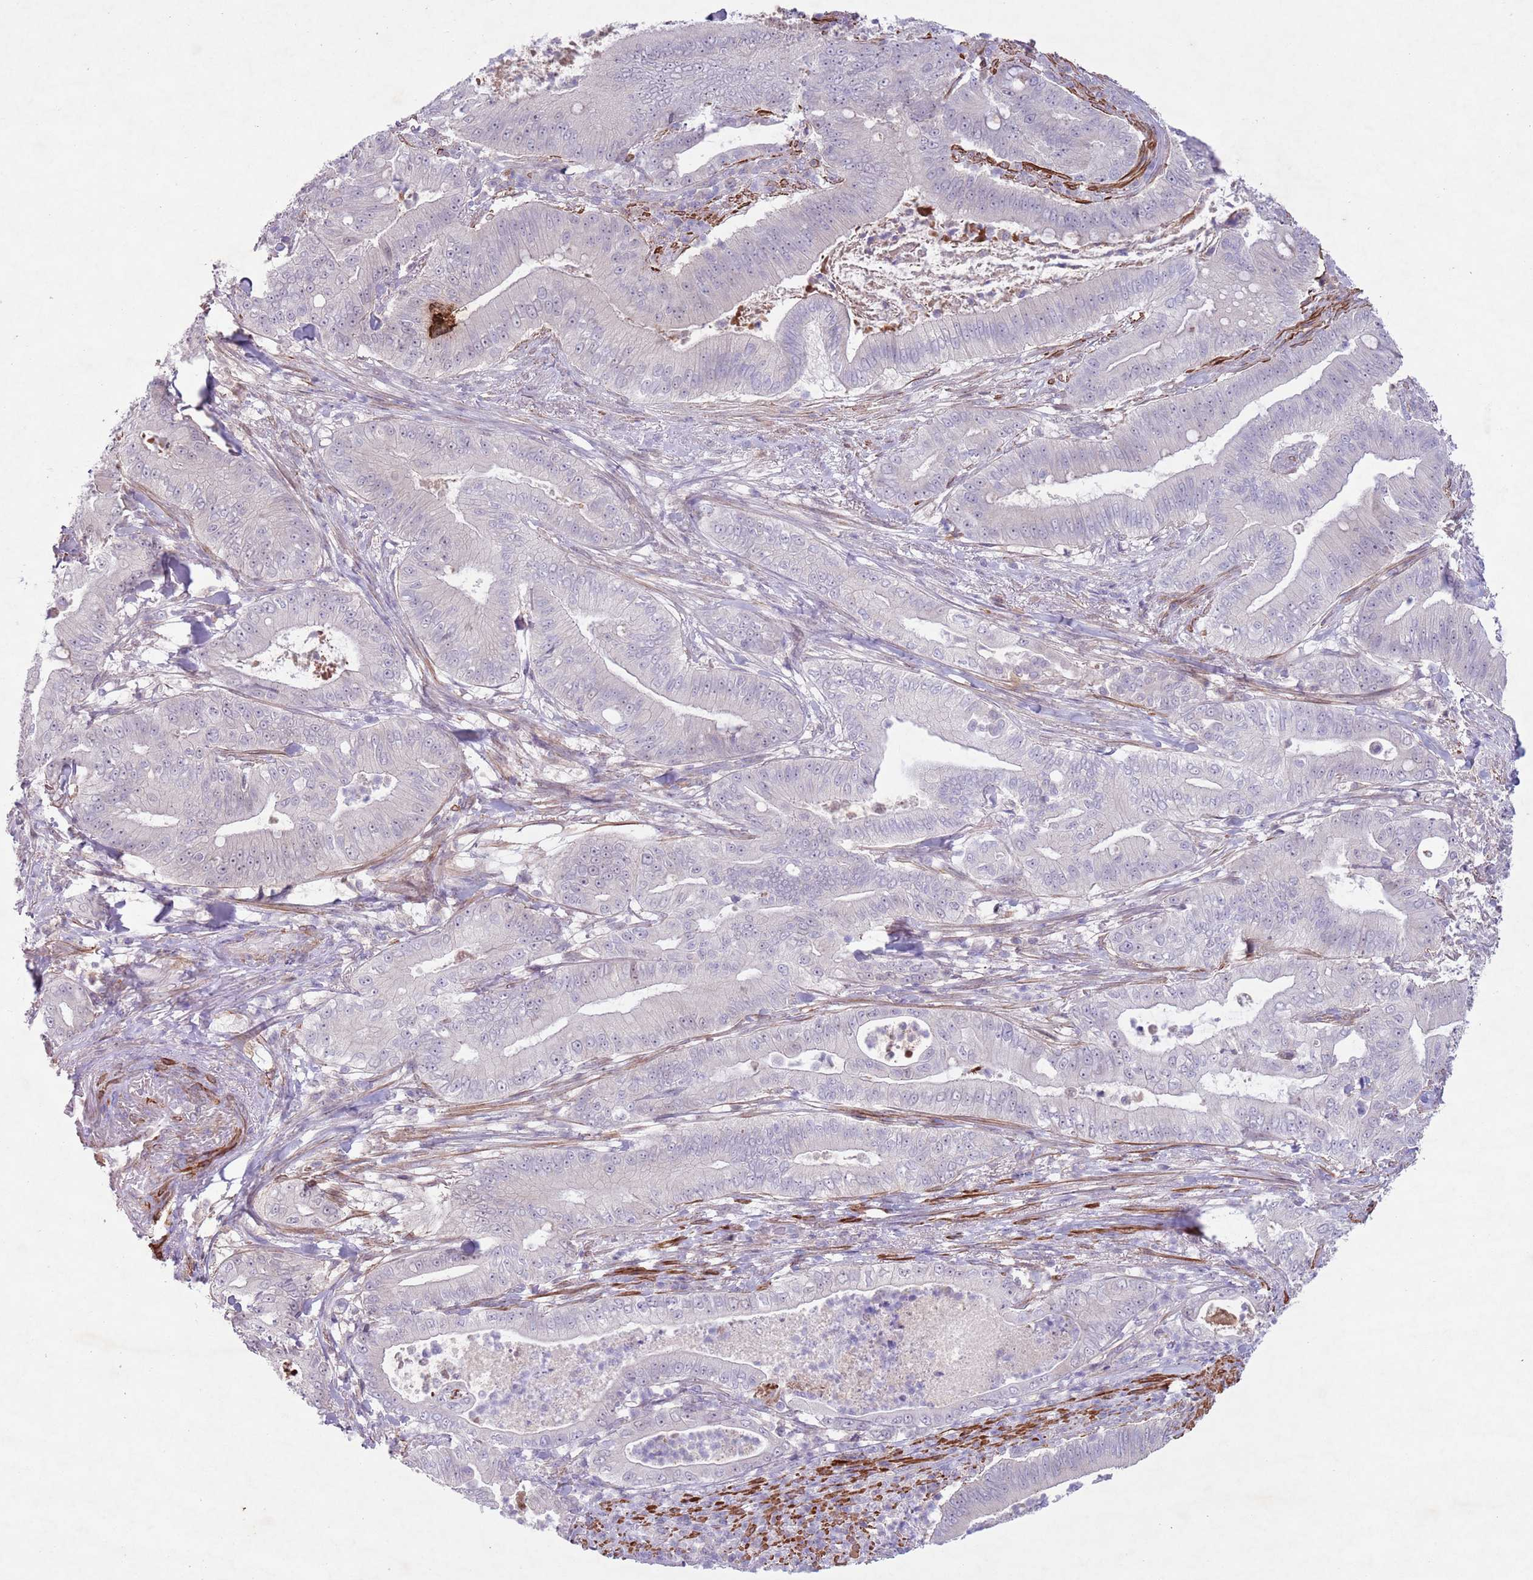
{"staining": {"intensity": "negative", "quantity": "none", "location": "none"}, "tissue": "pancreatic cancer", "cell_type": "Tumor cells", "image_type": "cancer", "snomed": [{"axis": "morphology", "description": "Adenocarcinoma, NOS"}, {"axis": "topography", "description": "Pancreas"}], "caption": "The immunohistochemistry (IHC) image has no significant expression in tumor cells of adenocarcinoma (pancreatic) tissue. (DAB (3,3'-diaminobenzidine) immunohistochemistry (IHC) visualized using brightfield microscopy, high magnification).", "gene": "CCNI", "patient": {"sex": "male", "age": 71}}